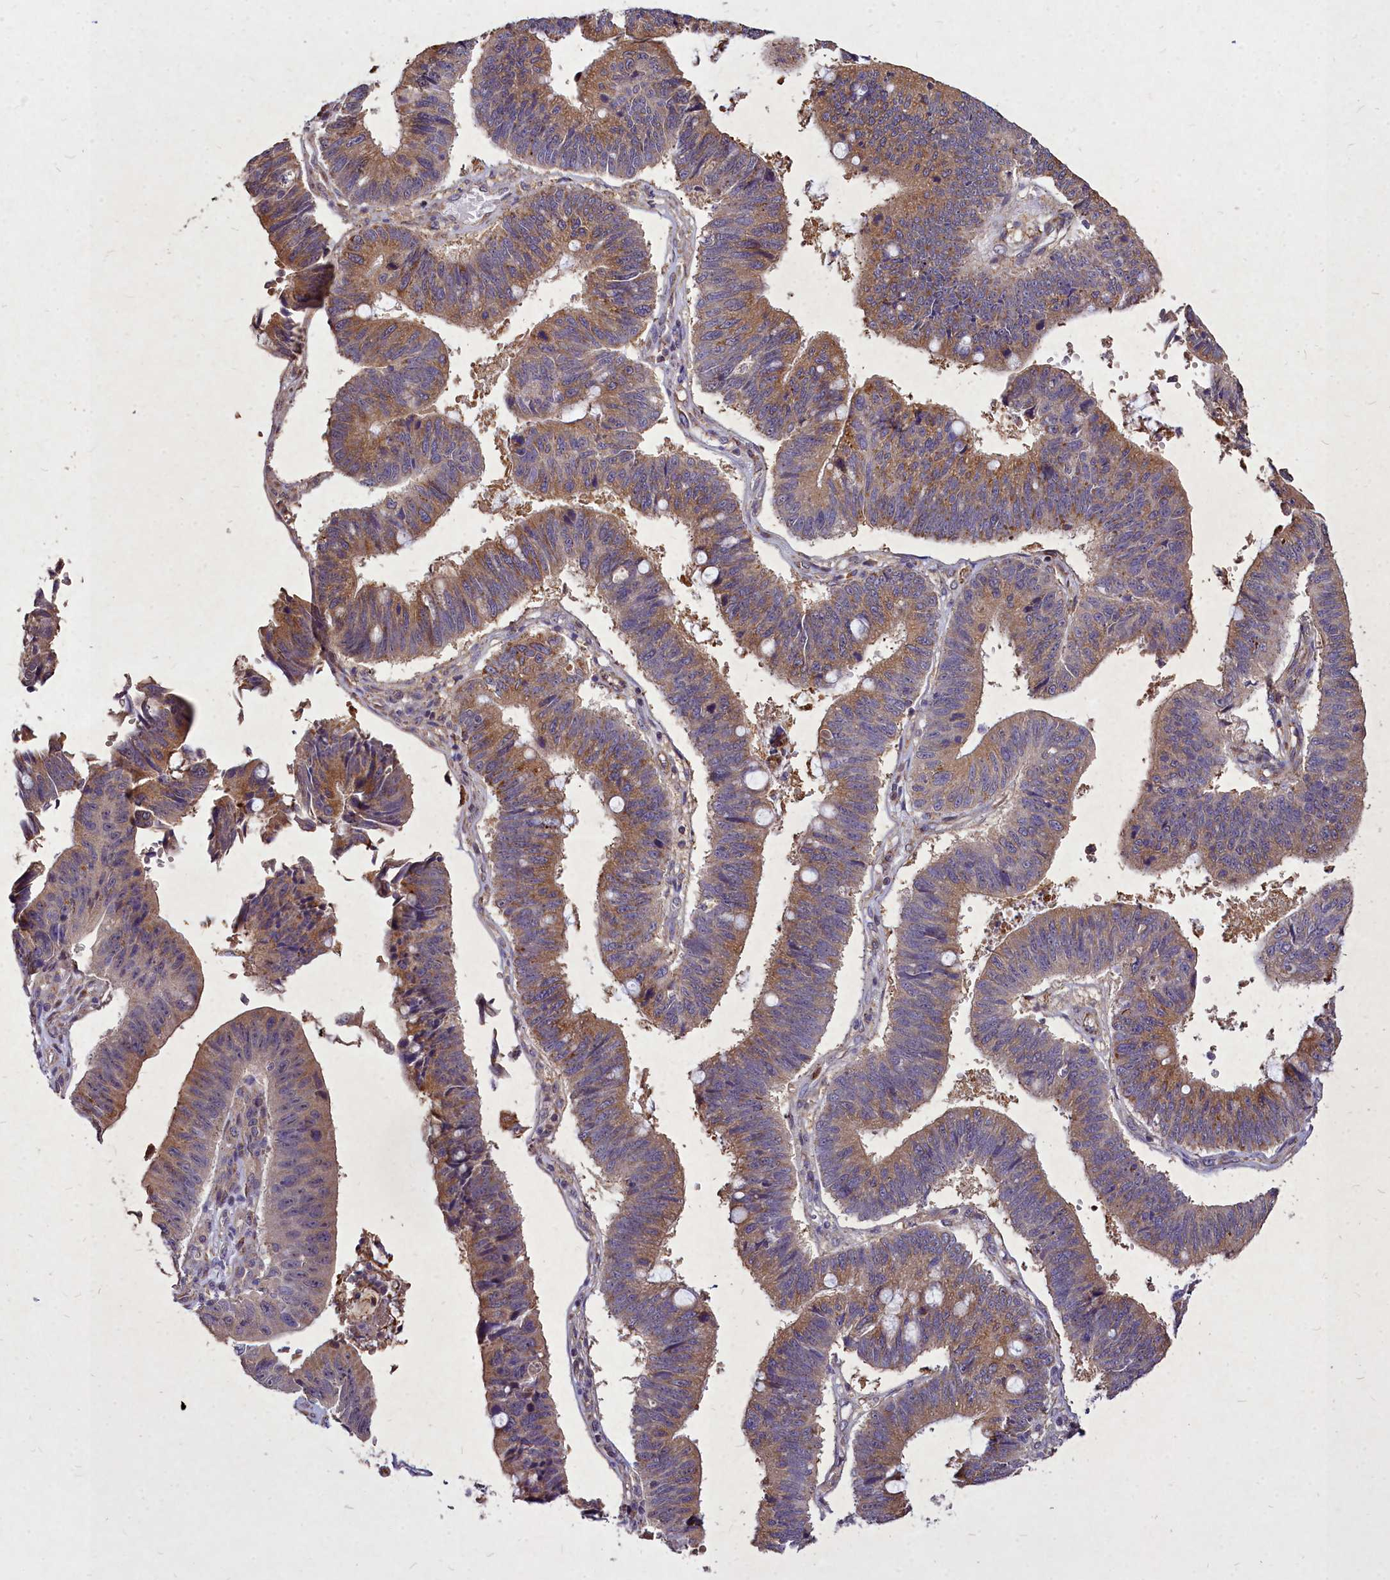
{"staining": {"intensity": "moderate", "quantity": ">75%", "location": "cytoplasmic/membranous"}, "tissue": "stomach cancer", "cell_type": "Tumor cells", "image_type": "cancer", "snomed": [{"axis": "morphology", "description": "Adenocarcinoma, NOS"}, {"axis": "topography", "description": "Stomach"}], "caption": "A histopathology image of human adenocarcinoma (stomach) stained for a protein demonstrates moderate cytoplasmic/membranous brown staining in tumor cells. (DAB (3,3'-diaminobenzidine) IHC with brightfield microscopy, high magnification).", "gene": "SKA1", "patient": {"sex": "male", "age": 59}}